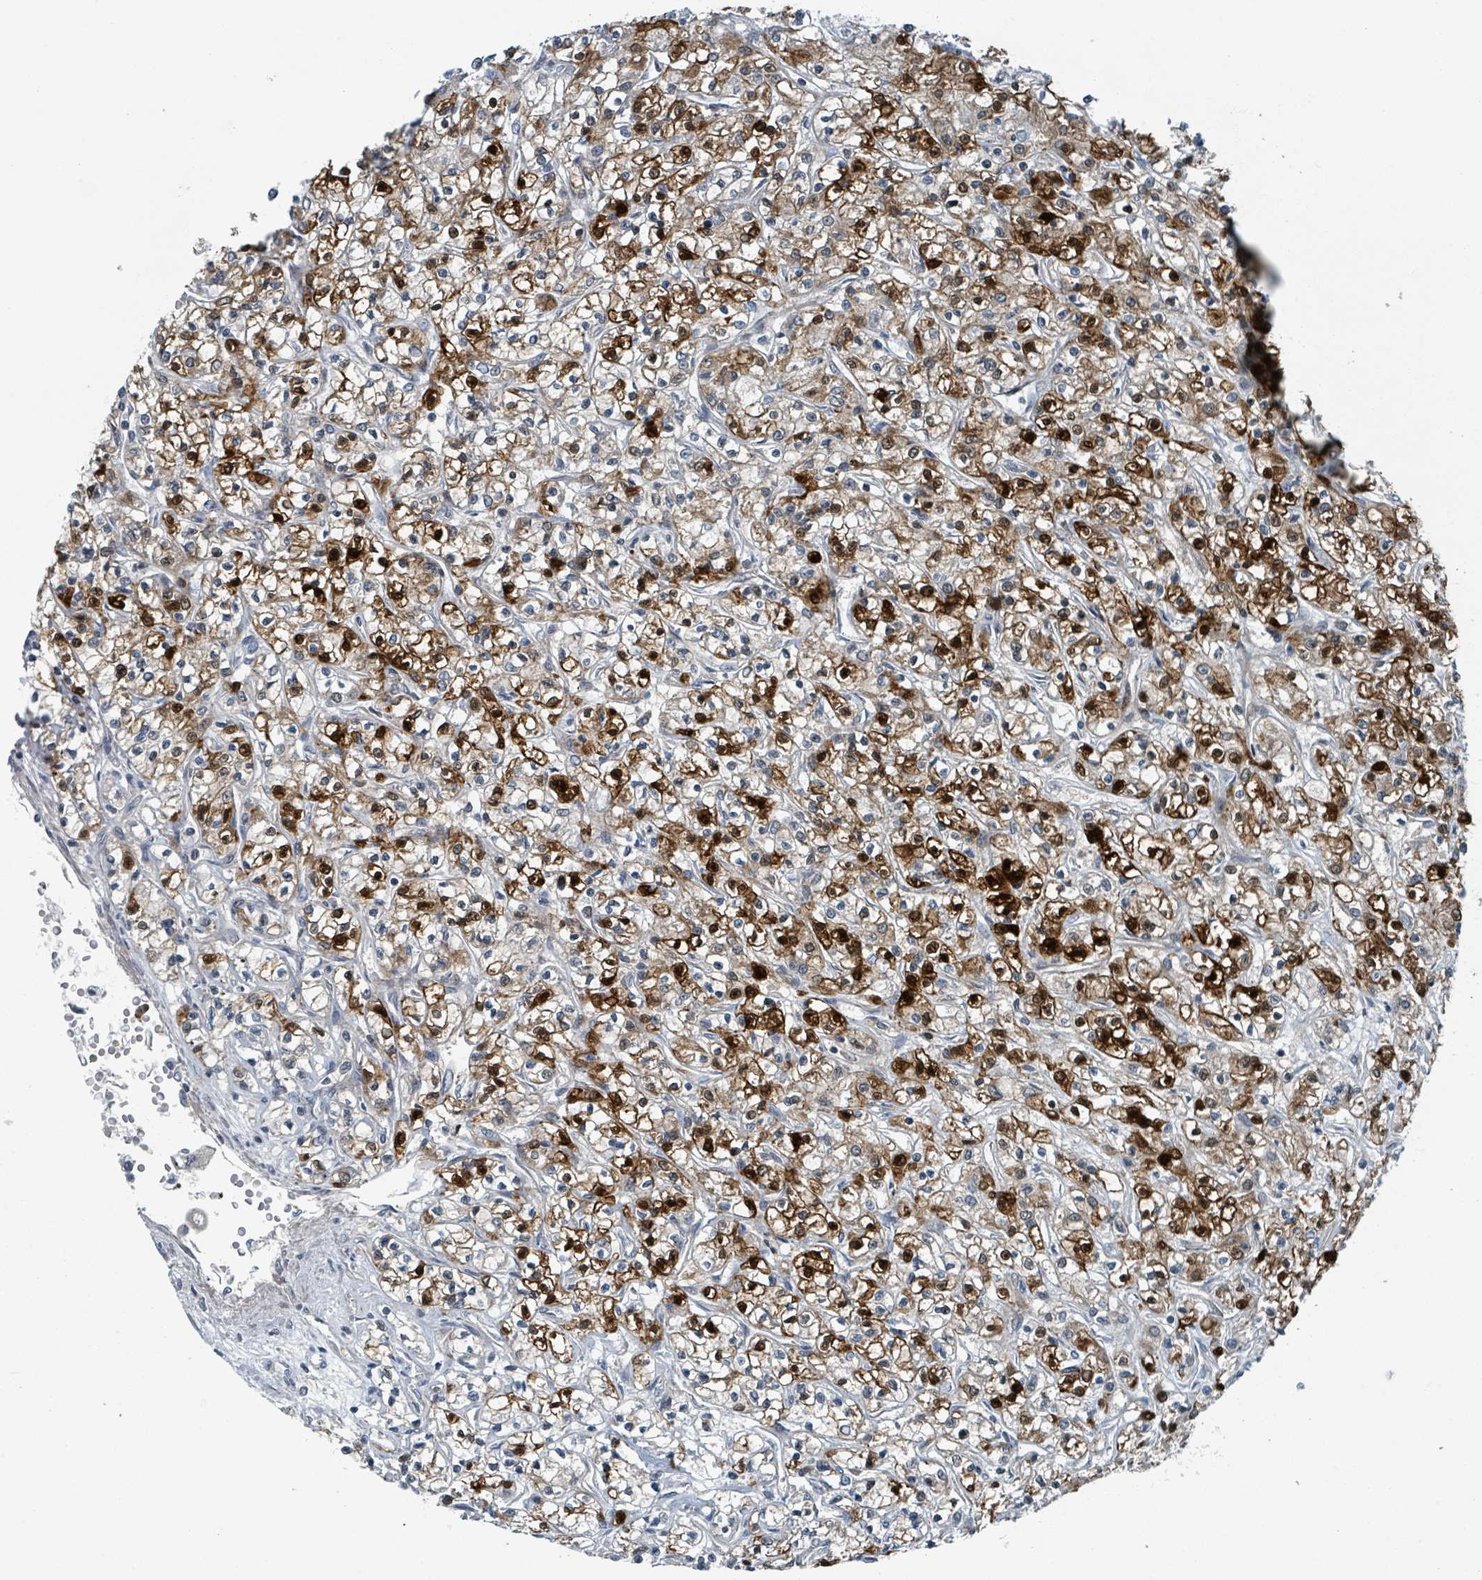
{"staining": {"intensity": "strong", "quantity": "25%-75%", "location": "cytoplasmic/membranous,nuclear"}, "tissue": "renal cancer", "cell_type": "Tumor cells", "image_type": "cancer", "snomed": [{"axis": "morphology", "description": "Adenocarcinoma, NOS"}, {"axis": "topography", "description": "Kidney"}], "caption": "Immunohistochemistry of adenocarcinoma (renal) reveals high levels of strong cytoplasmic/membranous and nuclear expression in about 25%-75% of tumor cells. The staining was performed using DAB (3,3'-diaminobenzidine) to visualize the protein expression in brown, while the nuclei were stained in blue with hematoxylin (Magnification: 20x).", "gene": "GOLGA7", "patient": {"sex": "female", "age": 59}}